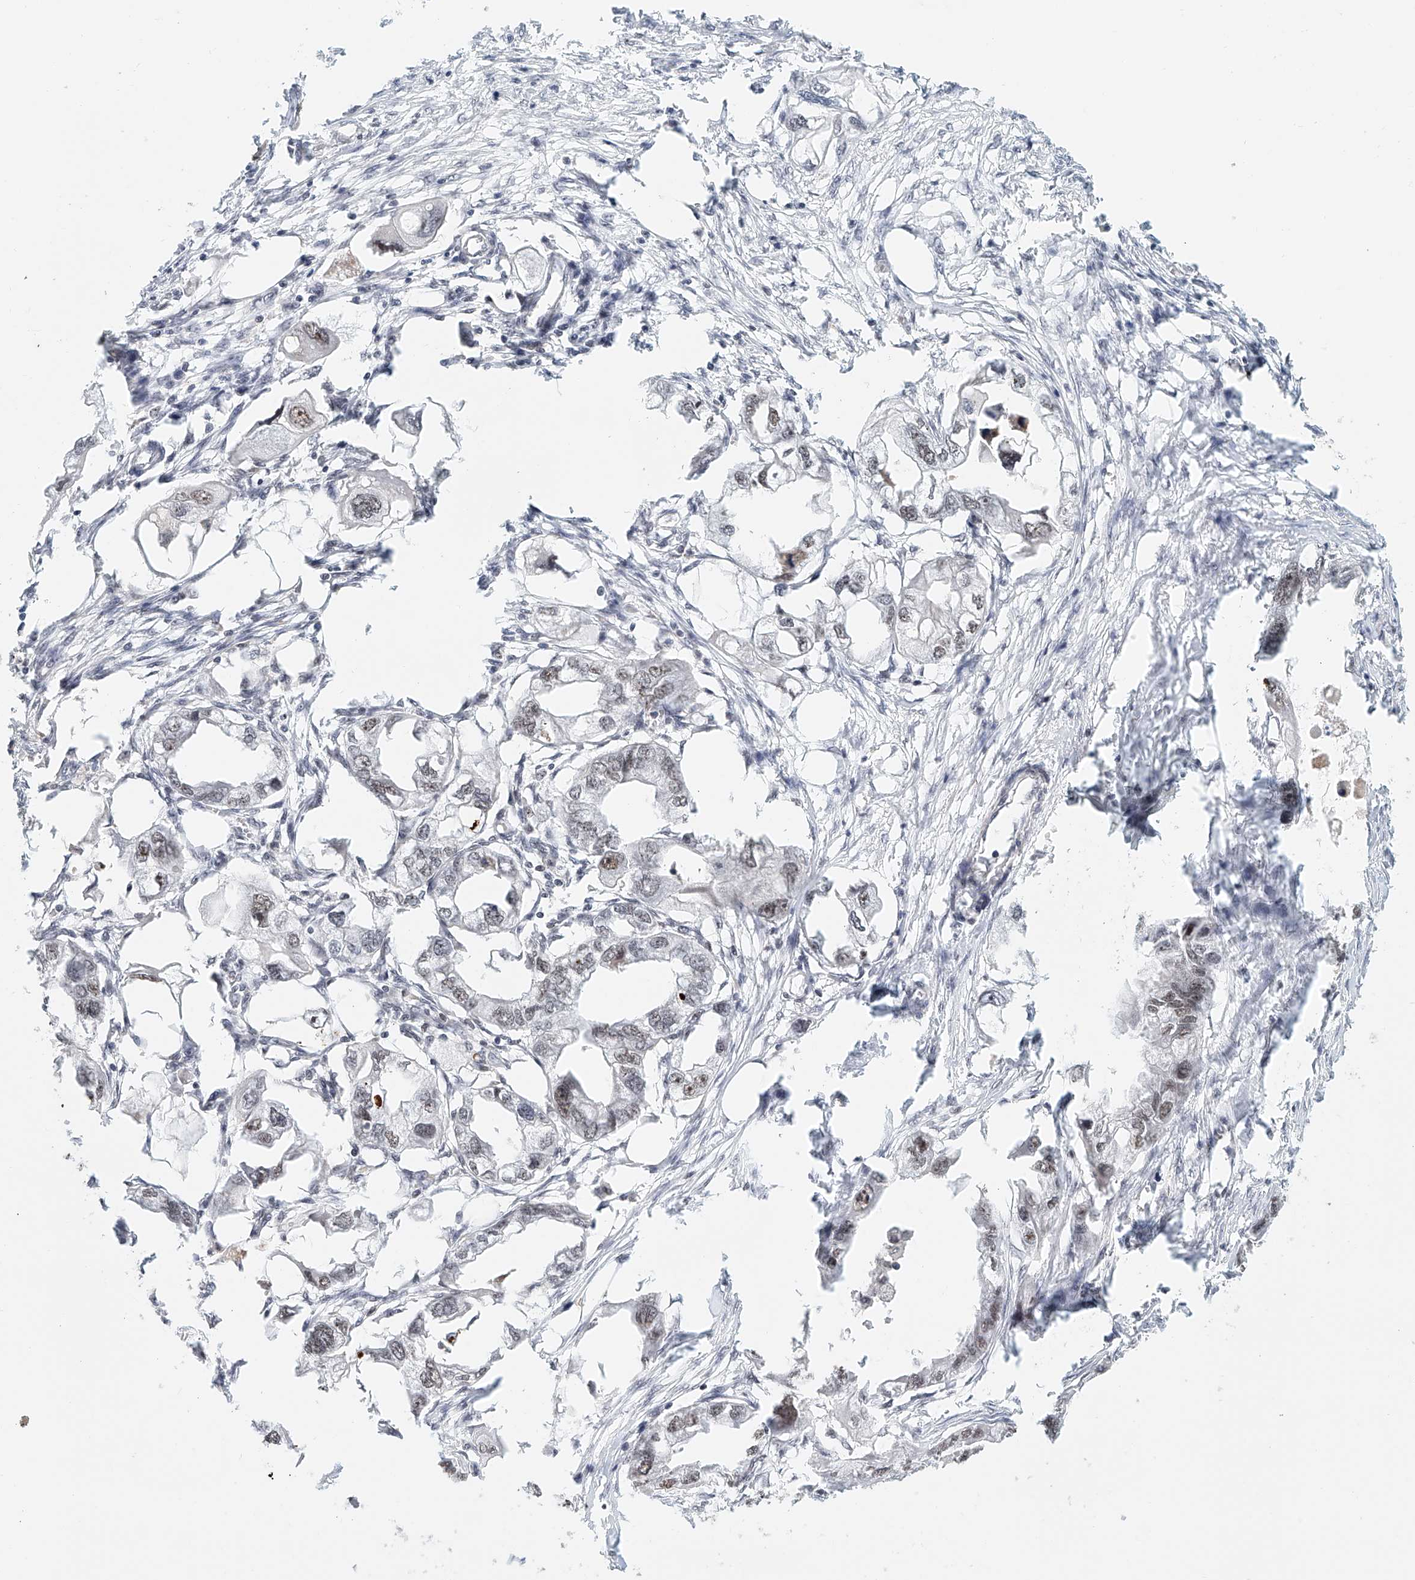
{"staining": {"intensity": "weak", "quantity": "<25%", "location": "nuclear"}, "tissue": "endometrial cancer", "cell_type": "Tumor cells", "image_type": "cancer", "snomed": [{"axis": "morphology", "description": "Adenocarcinoma, NOS"}, {"axis": "morphology", "description": "Adenocarcinoma, metastatic, NOS"}, {"axis": "topography", "description": "Adipose tissue"}, {"axis": "topography", "description": "Endometrium"}], "caption": "Photomicrograph shows no significant protein staining in tumor cells of metastatic adenocarcinoma (endometrial).", "gene": "PRUNE2", "patient": {"sex": "female", "age": 67}}